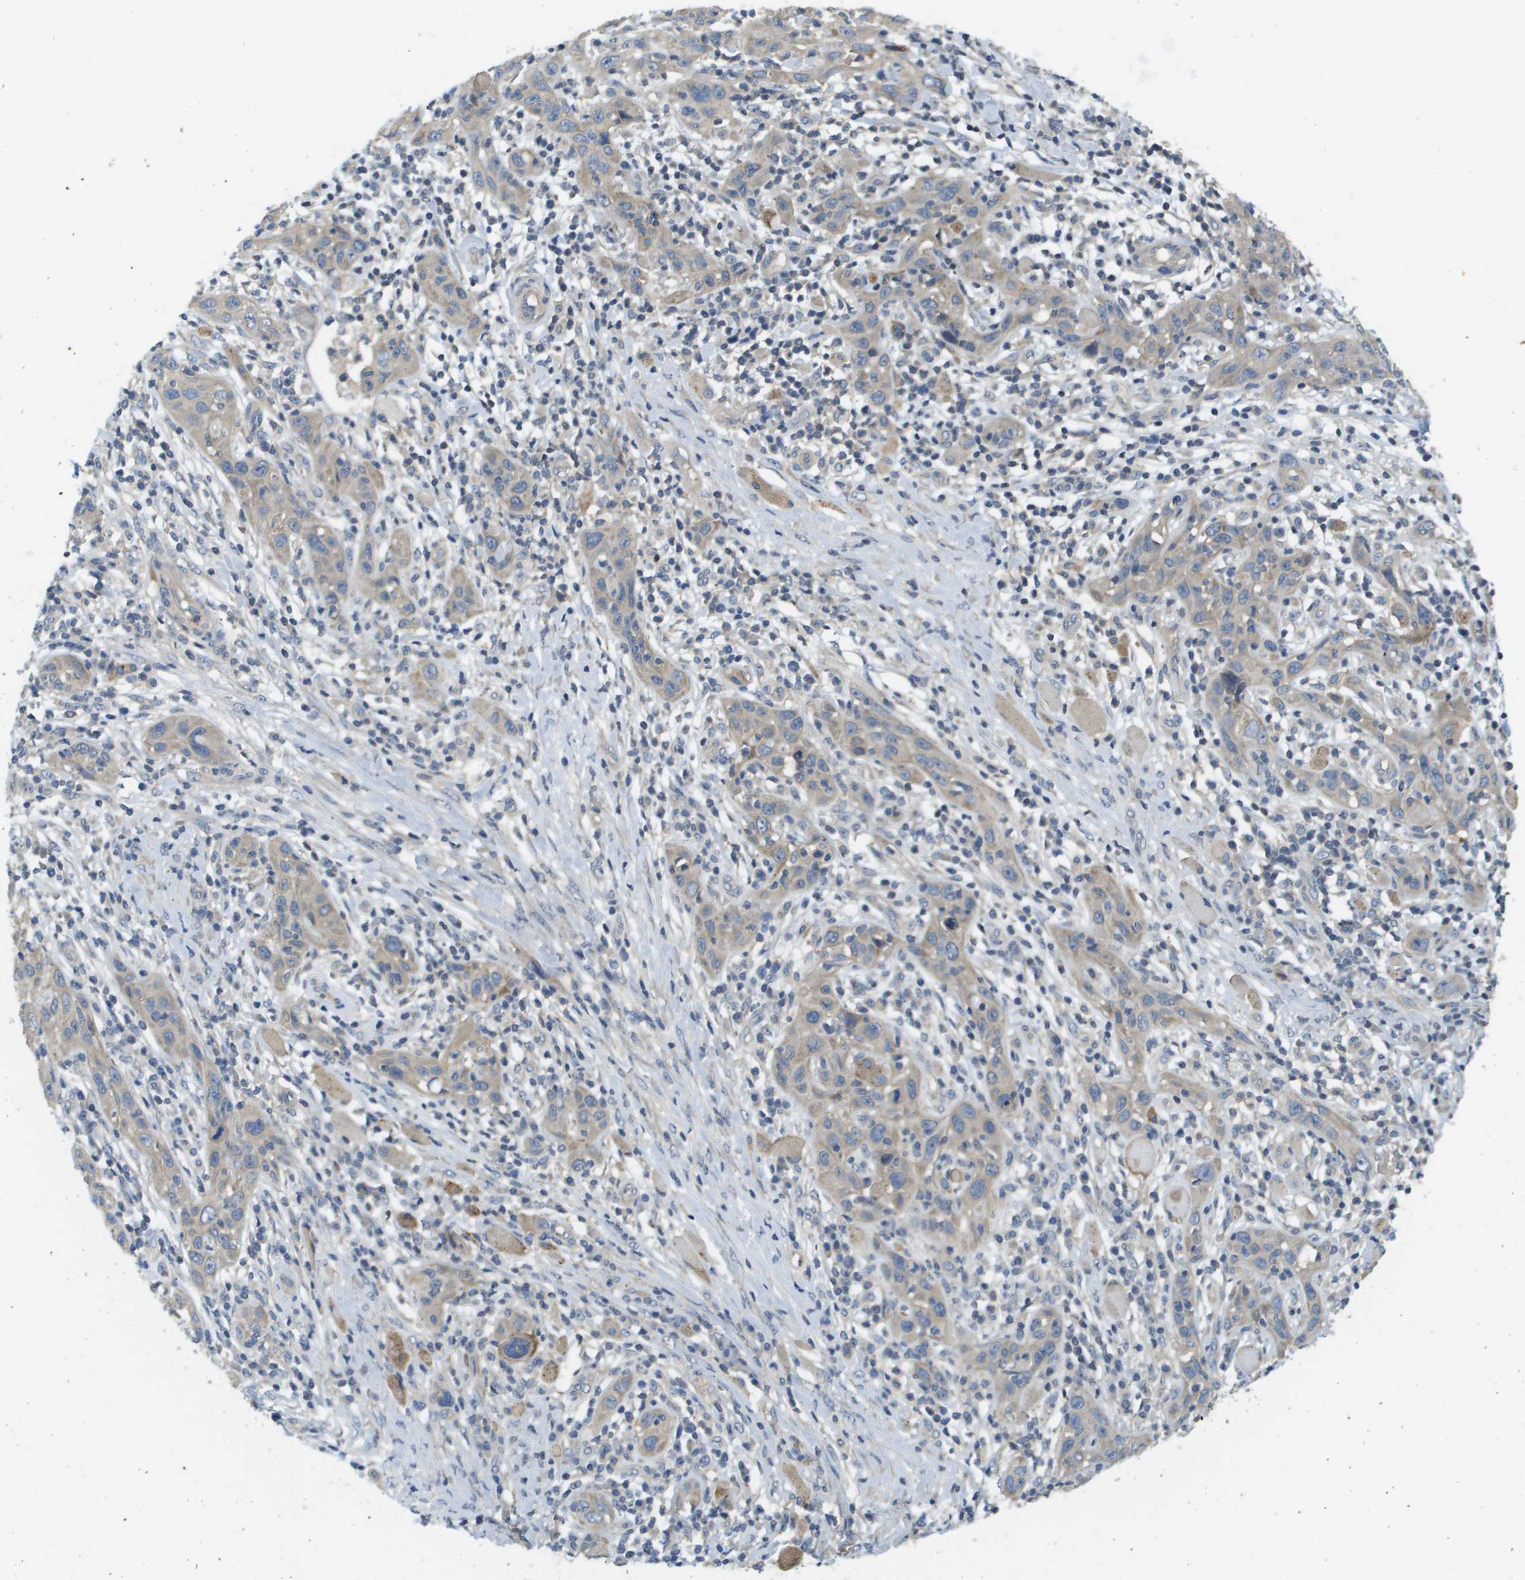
{"staining": {"intensity": "weak", "quantity": "25%-75%", "location": "cytoplasmic/membranous"}, "tissue": "skin cancer", "cell_type": "Tumor cells", "image_type": "cancer", "snomed": [{"axis": "morphology", "description": "Squamous cell carcinoma, NOS"}, {"axis": "topography", "description": "Skin"}], "caption": "Immunohistochemistry (IHC) of human skin cancer (squamous cell carcinoma) reveals low levels of weak cytoplasmic/membranous staining in approximately 25%-75% of tumor cells. (DAB IHC with brightfield microscopy, high magnification).", "gene": "KRT23", "patient": {"sex": "female", "age": 88}}